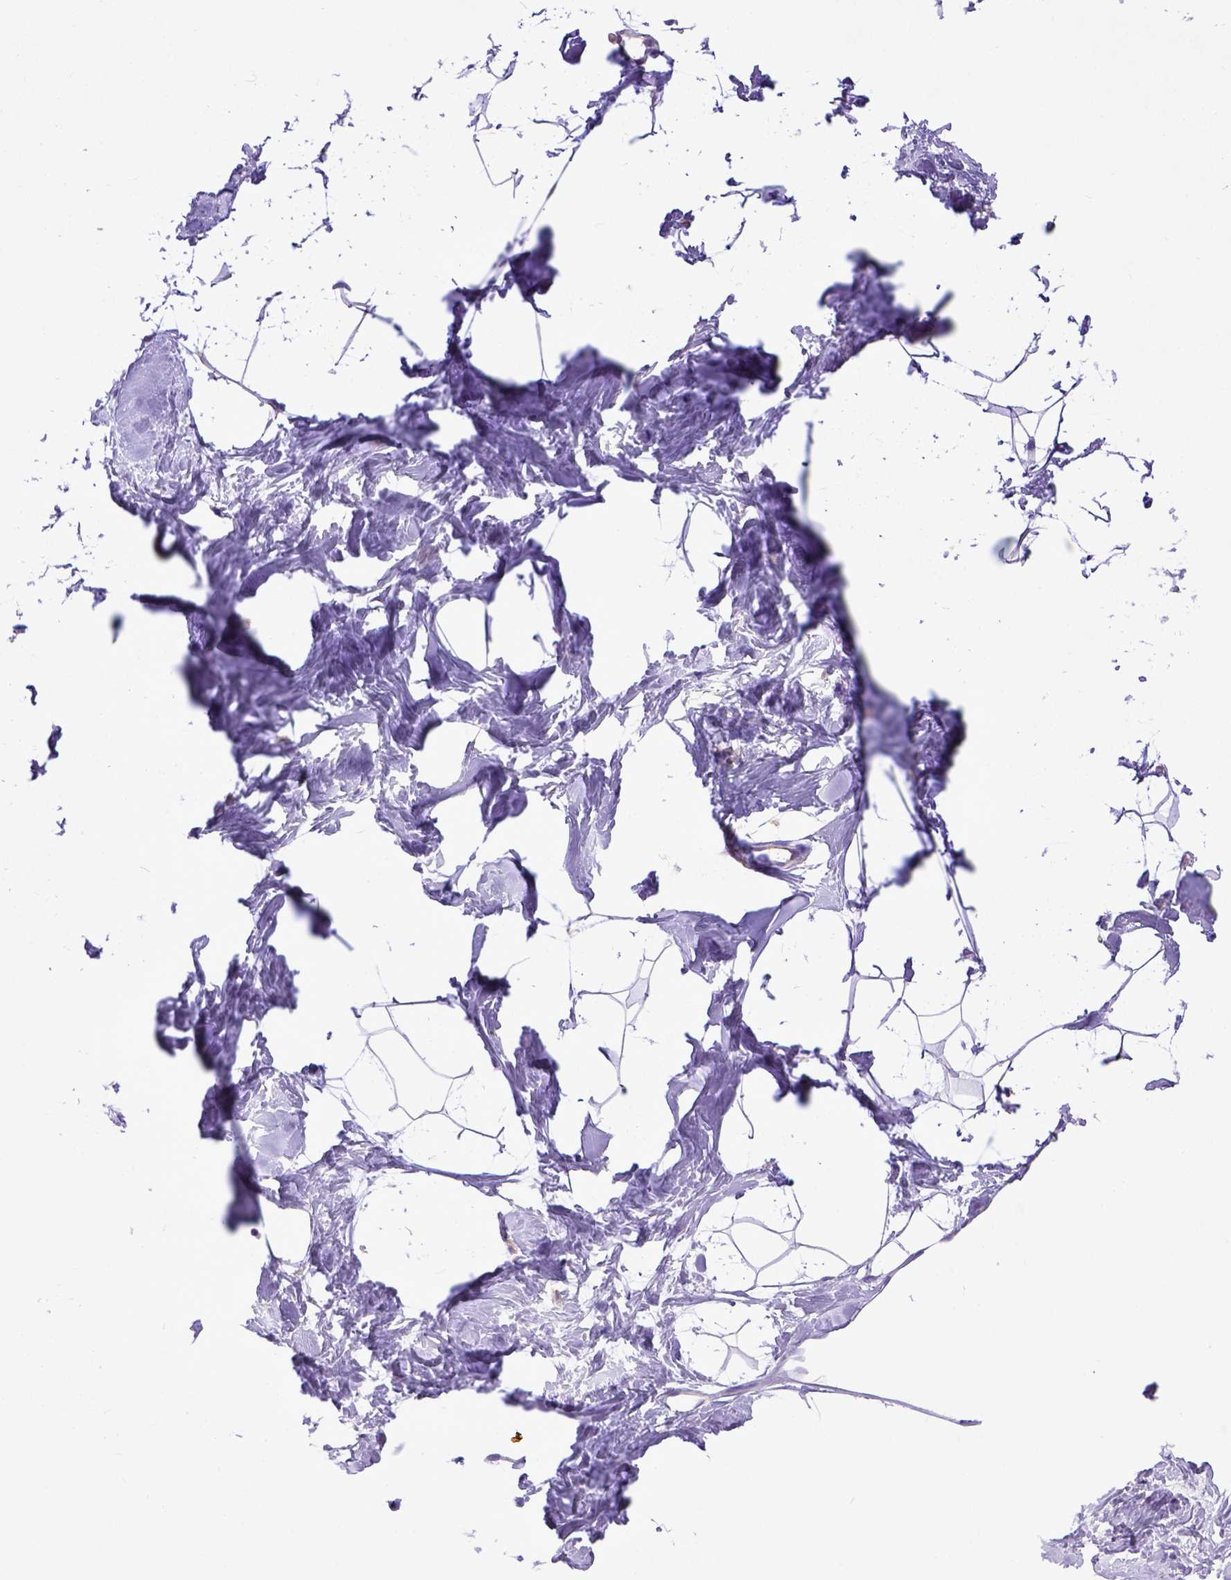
{"staining": {"intensity": "negative", "quantity": "none", "location": "none"}, "tissue": "breast", "cell_type": "Adipocytes", "image_type": "normal", "snomed": [{"axis": "morphology", "description": "Normal tissue, NOS"}, {"axis": "topography", "description": "Breast"}], "caption": "Immunohistochemistry of benign breast reveals no expression in adipocytes.", "gene": "CD40", "patient": {"sex": "female", "age": 32}}